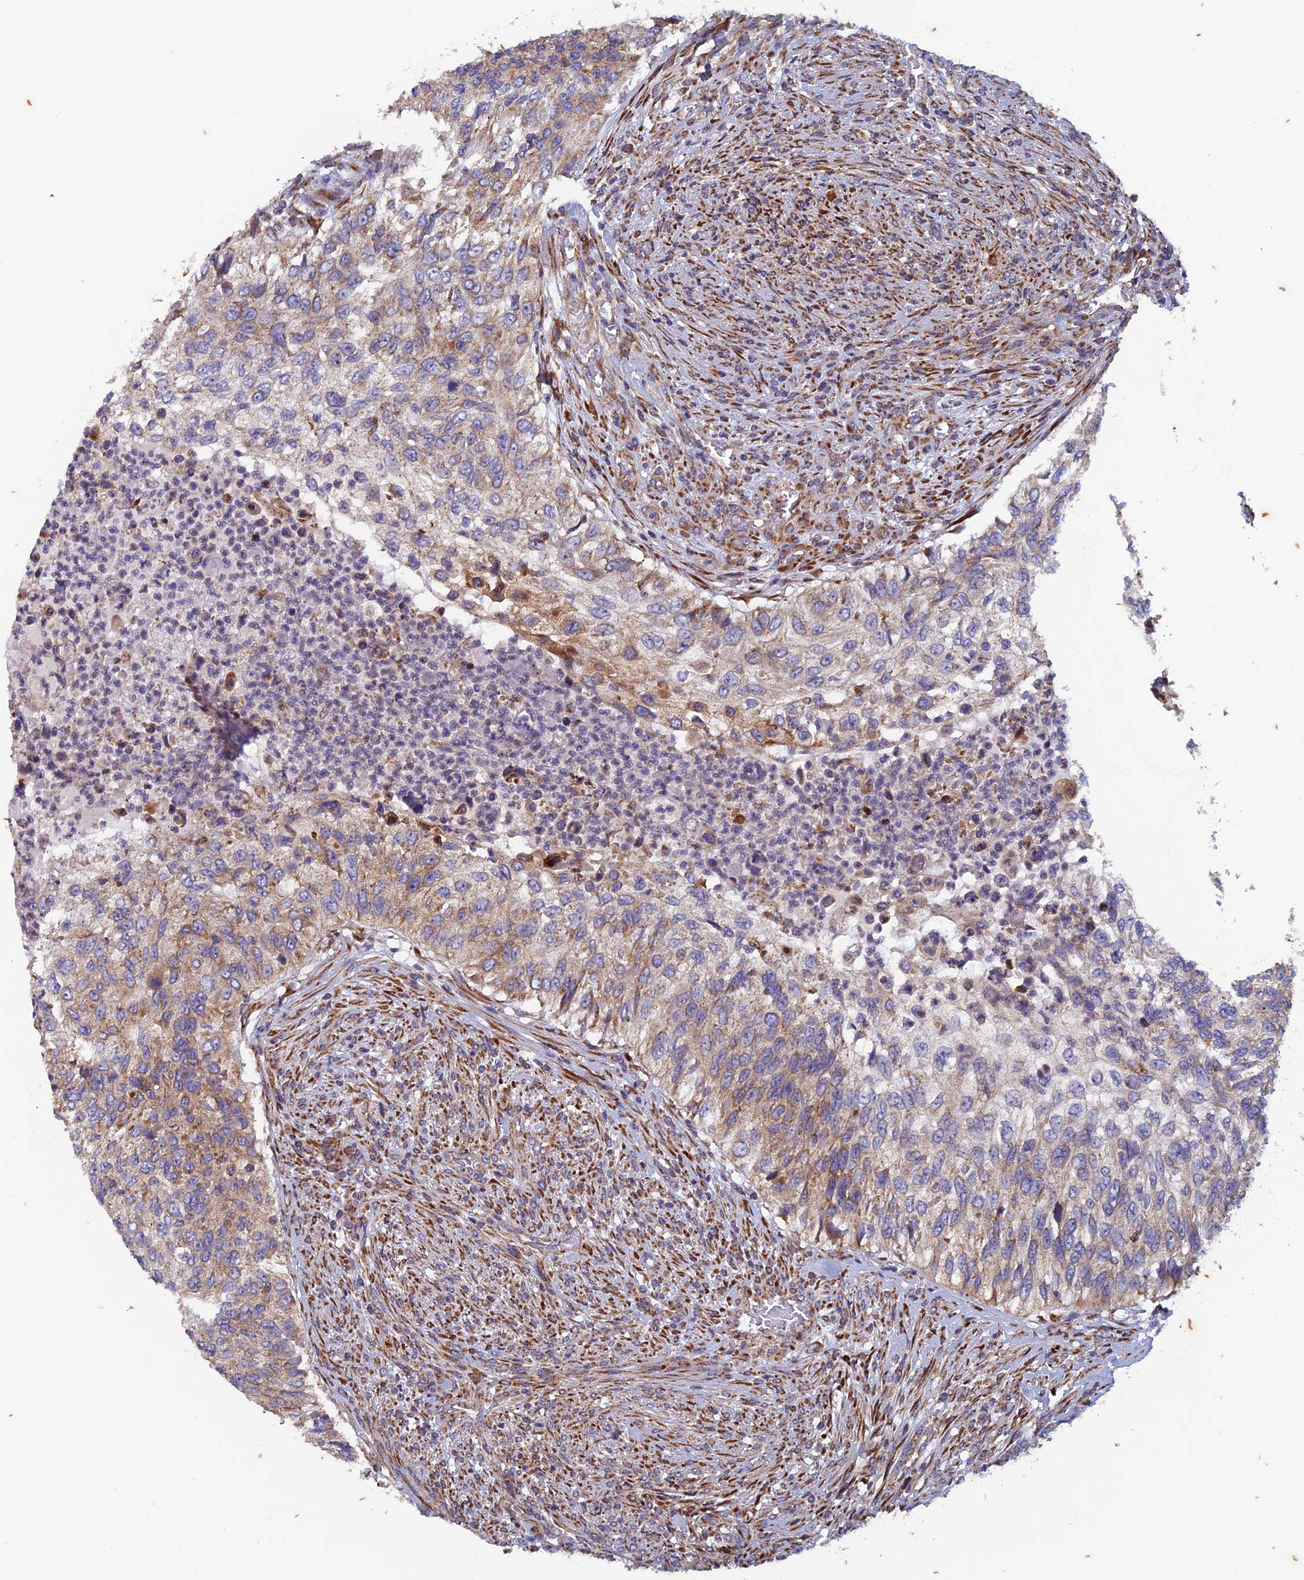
{"staining": {"intensity": "moderate", "quantity": "25%-75%", "location": "cytoplasmic/membranous"}, "tissue": "urothelial cancer", "cell_type": "Tumor cells", "image_type": "cancer", "snomed": [{"axis": "morphology", "description": "Urothelial carcinoma, High grade"}, {"axis": "topography", "description": "Urinary bladder"}], "caption": "An IHC photomicrograph of neoplastic tissue is shown. Protein staining in brown highlights moderate cytoplasmic/membranous positivity in high-grade urothelial carcinoma within tumor cells. The protein of interest is stained brown, and the nuclei are stained in blue (DAB (3,3'-diaminobenzidine) IHC with brightfield microscopy, high magnification).", "gene": "AP4S1", "patient": {"sex": "female", "age": 60}}